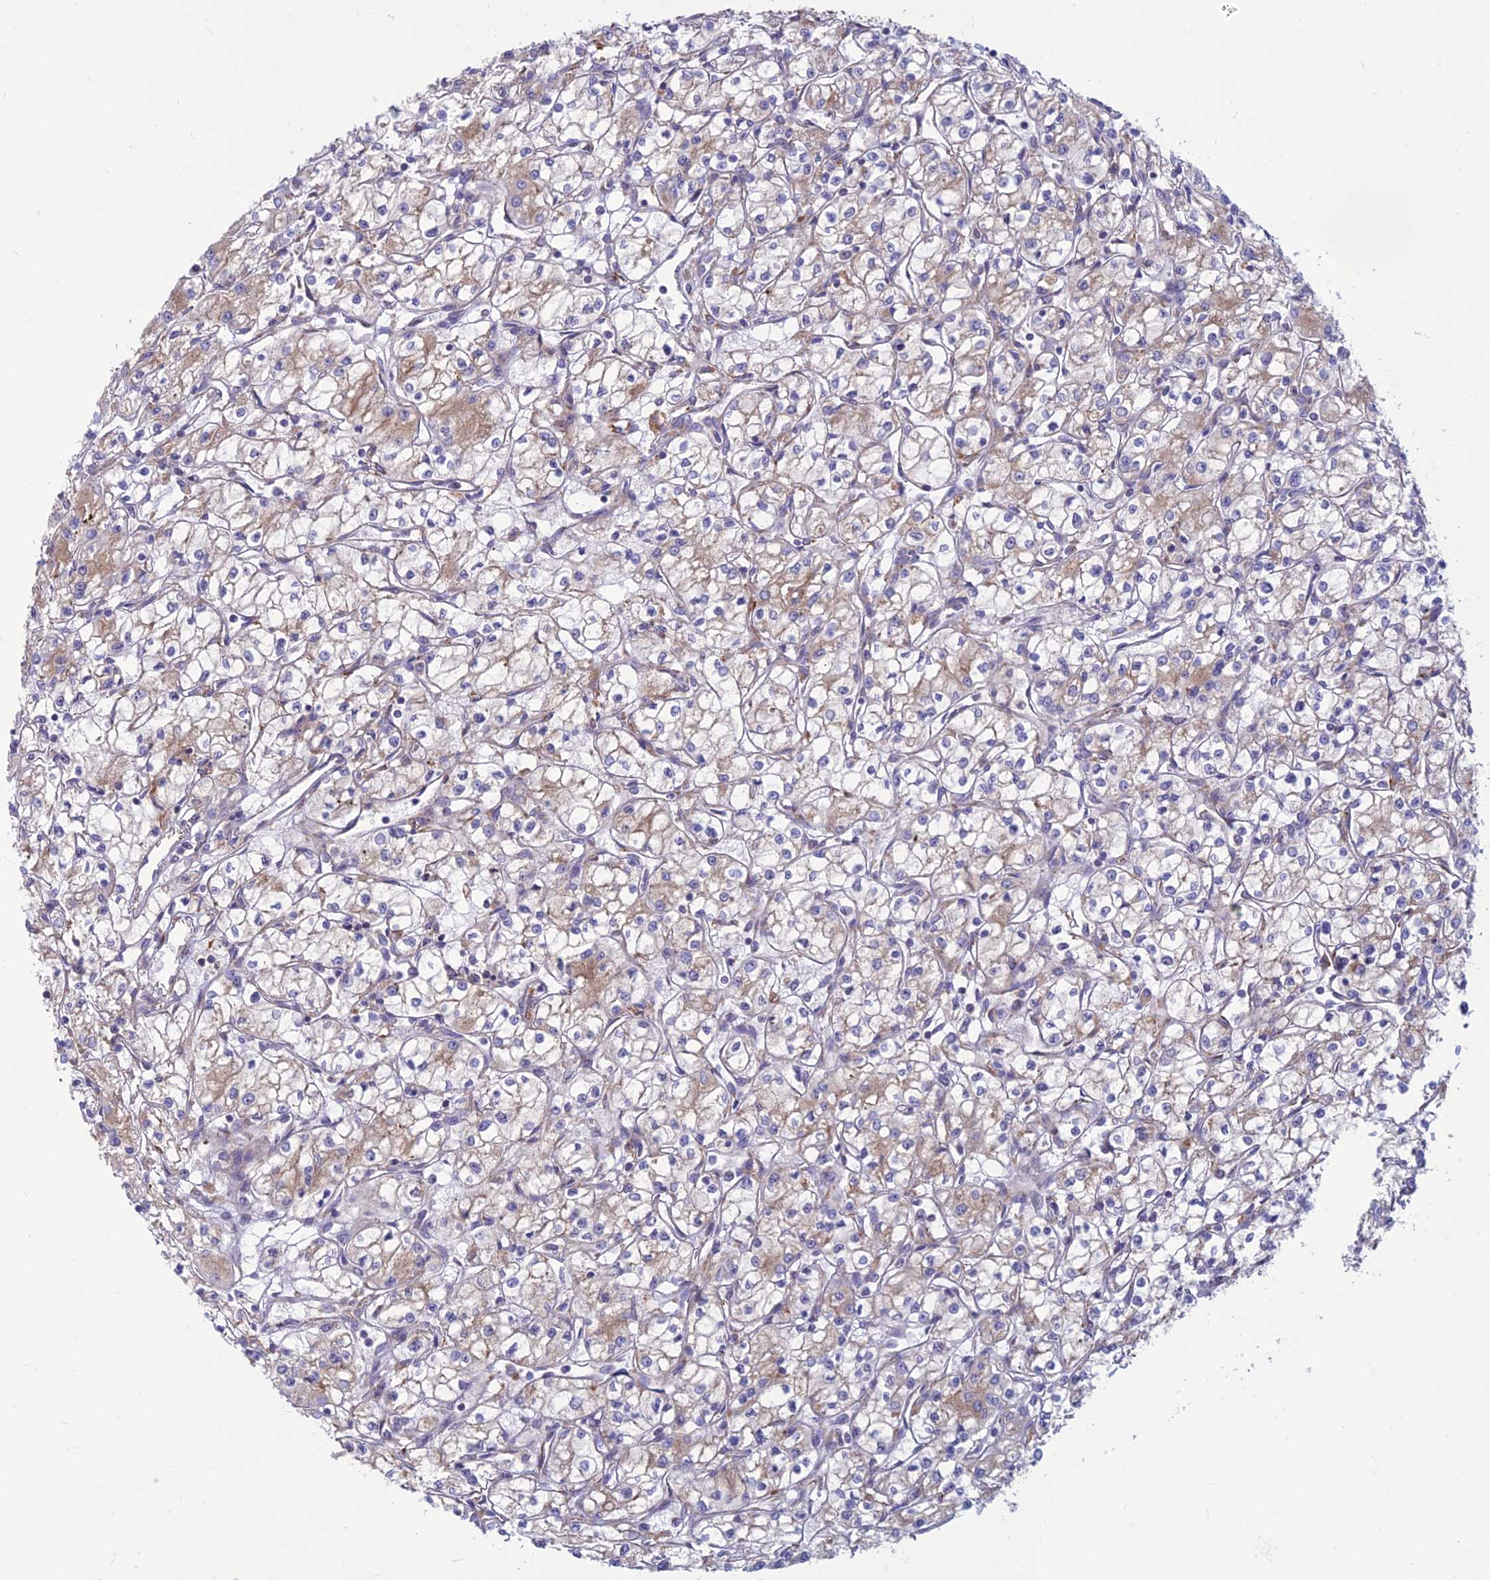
{"staining": {"intensity": "weak", "quantity": "25%-75%", "location": "cytoplasmic/membranous"}, "tissue": "renal cancer", "cell_type": "Tumor cells", "image_type": "cancer", "snomed": [{"axis": "morphology", "description": "Adenocarcinoma, NOS"}, {"axis": "topography", "description": "Kidney"}], "caption": "An image of renal cancer stained for a protein demonstrates weak cytoplasmic/membranous brown staining in tumor cells.", "gene": "RPL17-C18orf32", "patient": {"sex": "male", "age": 59}}